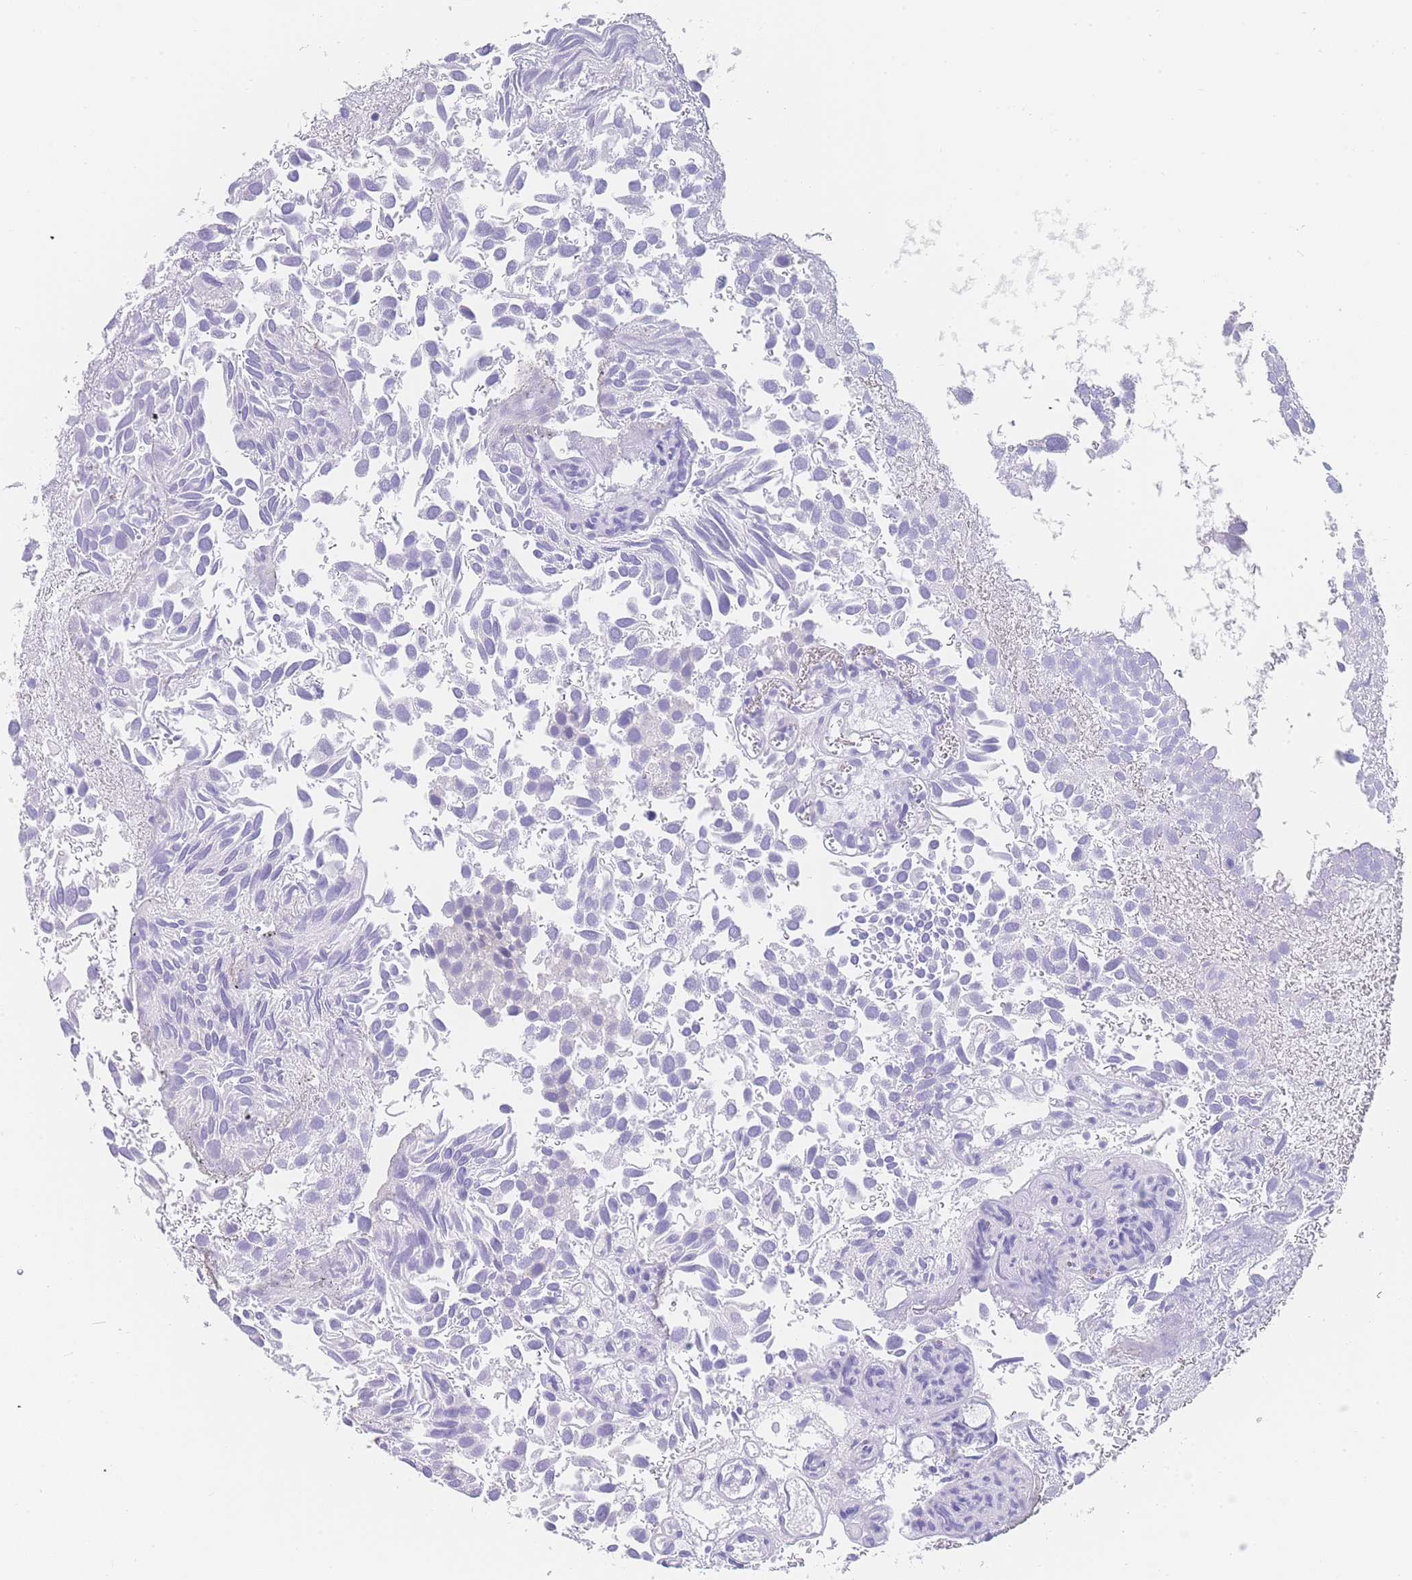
{"staining": {"intensity": "negative", "quantity": "none", "location": "none"}, "tissue": "urothelial cancer", "cell_type": "Tumor cells", "image_type": "cancer", "snomed": [{"axis": "morphology", "description": "Urothelial carcinoma, Low grade"}, {"axis": "topography", "description": "Urinary bladder"}], "caption": "A histopathology image of human urothelial carcinoma (low-grade) is negative for staining in tumor cells. (Stains: DAB (3,3'-diaminobenzidine) immunohistochemistry with hematoxylin counter stain, Microscopy: brightfield microscopy at high magnification).", "gene": "LZTFL1", "patient": {"sex": "male", "age": 88}}